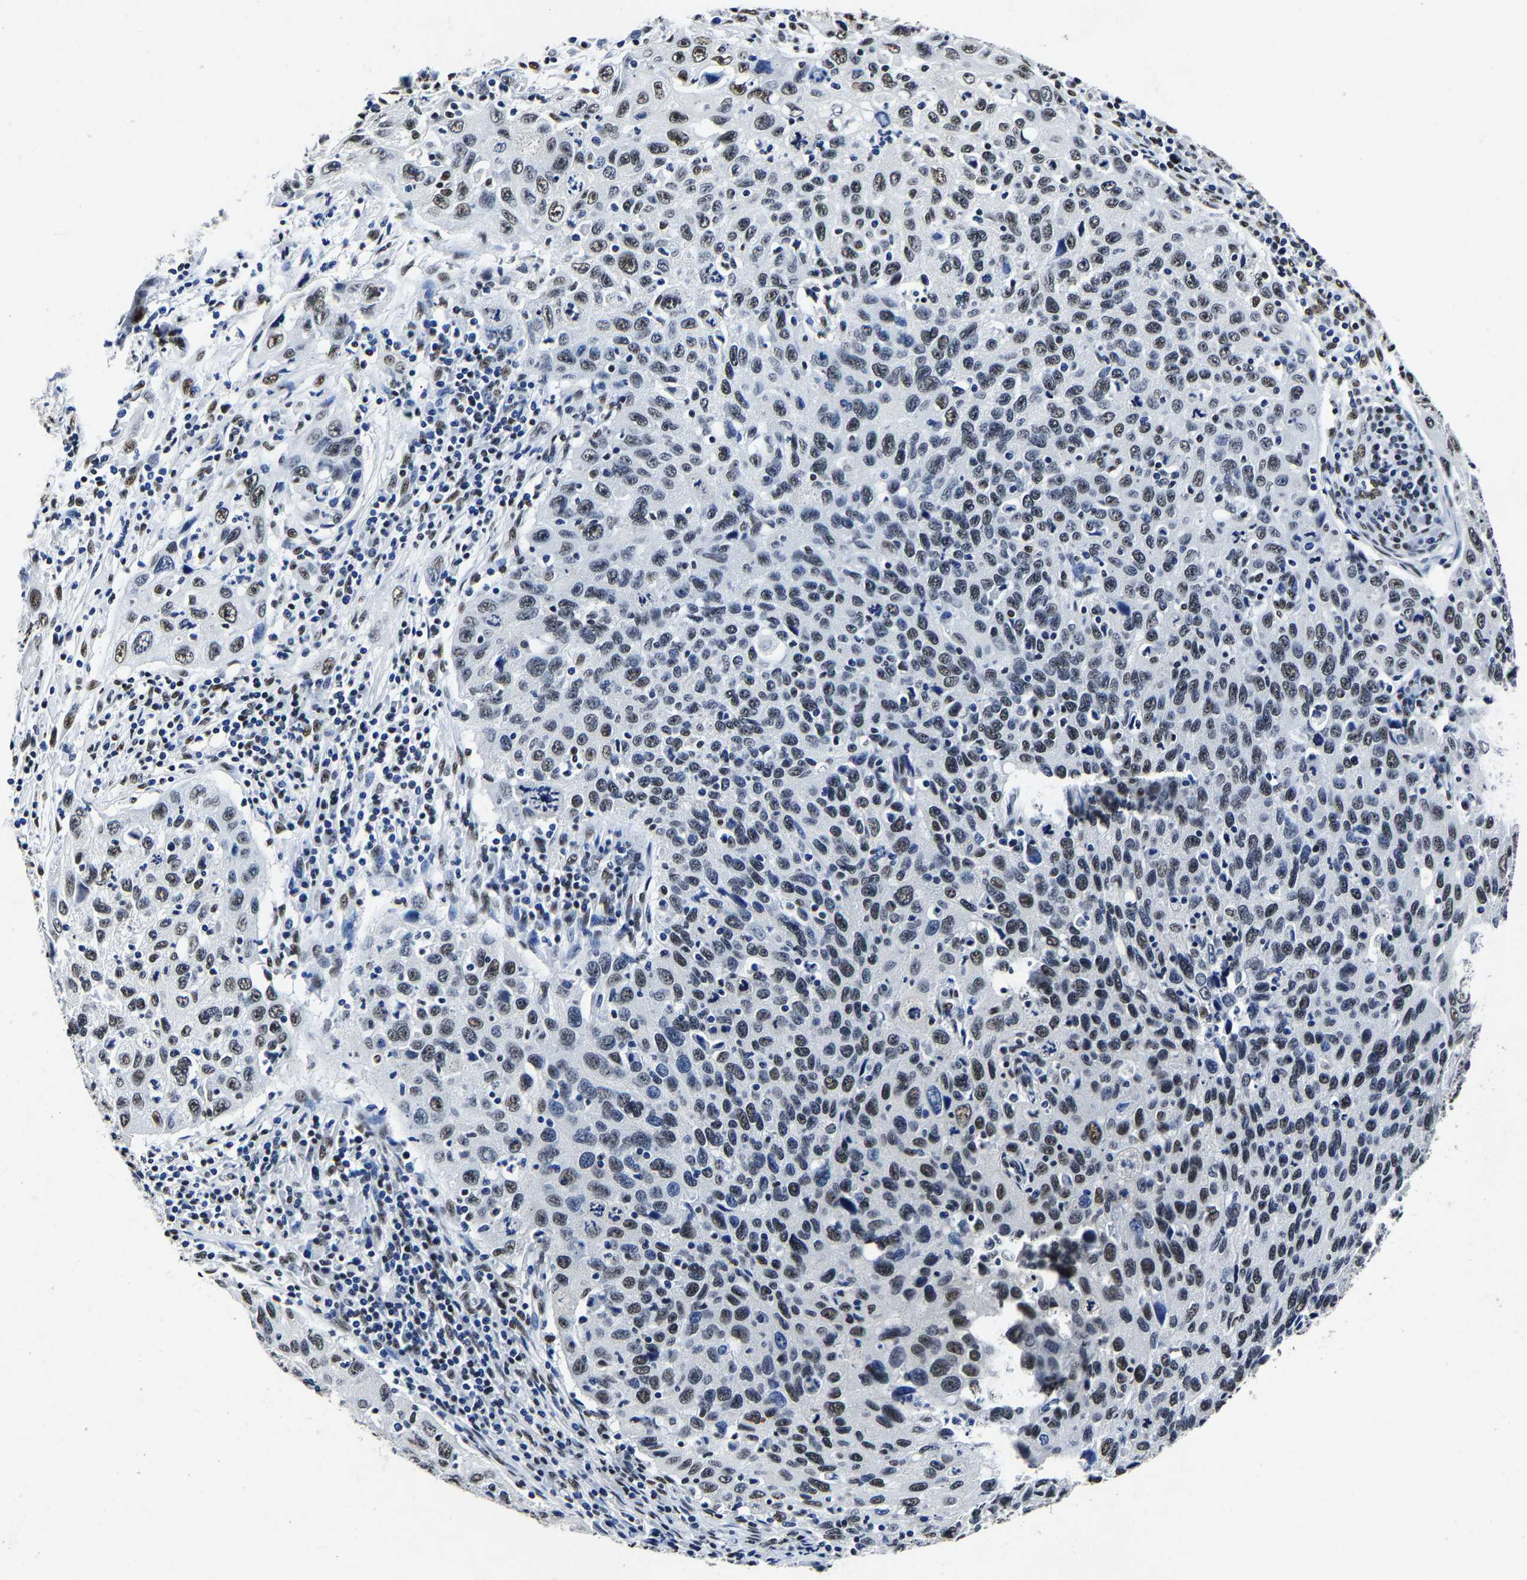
{"staining": {"intensity": "moderate", "quantity": "25%-75%", "location": "nuclear"}, "tissue": "cervical cancer", "cell_type": "Tumor cells", "image_type": "cancer", "snomed": [{"axis": "morphology", "description": "Squamous cell carcinoma, NOS"}, {"axis": "topography", "description": "Cervix"}], "caption": "Cervical squamous cell carcinoma stained with immunohistochemistry (IHC) reveals moderate nuclear positivity in about 25%-75% of tumor cells.", "gene": "RBM45", "patient": {"sex": "female", "age": 53}}